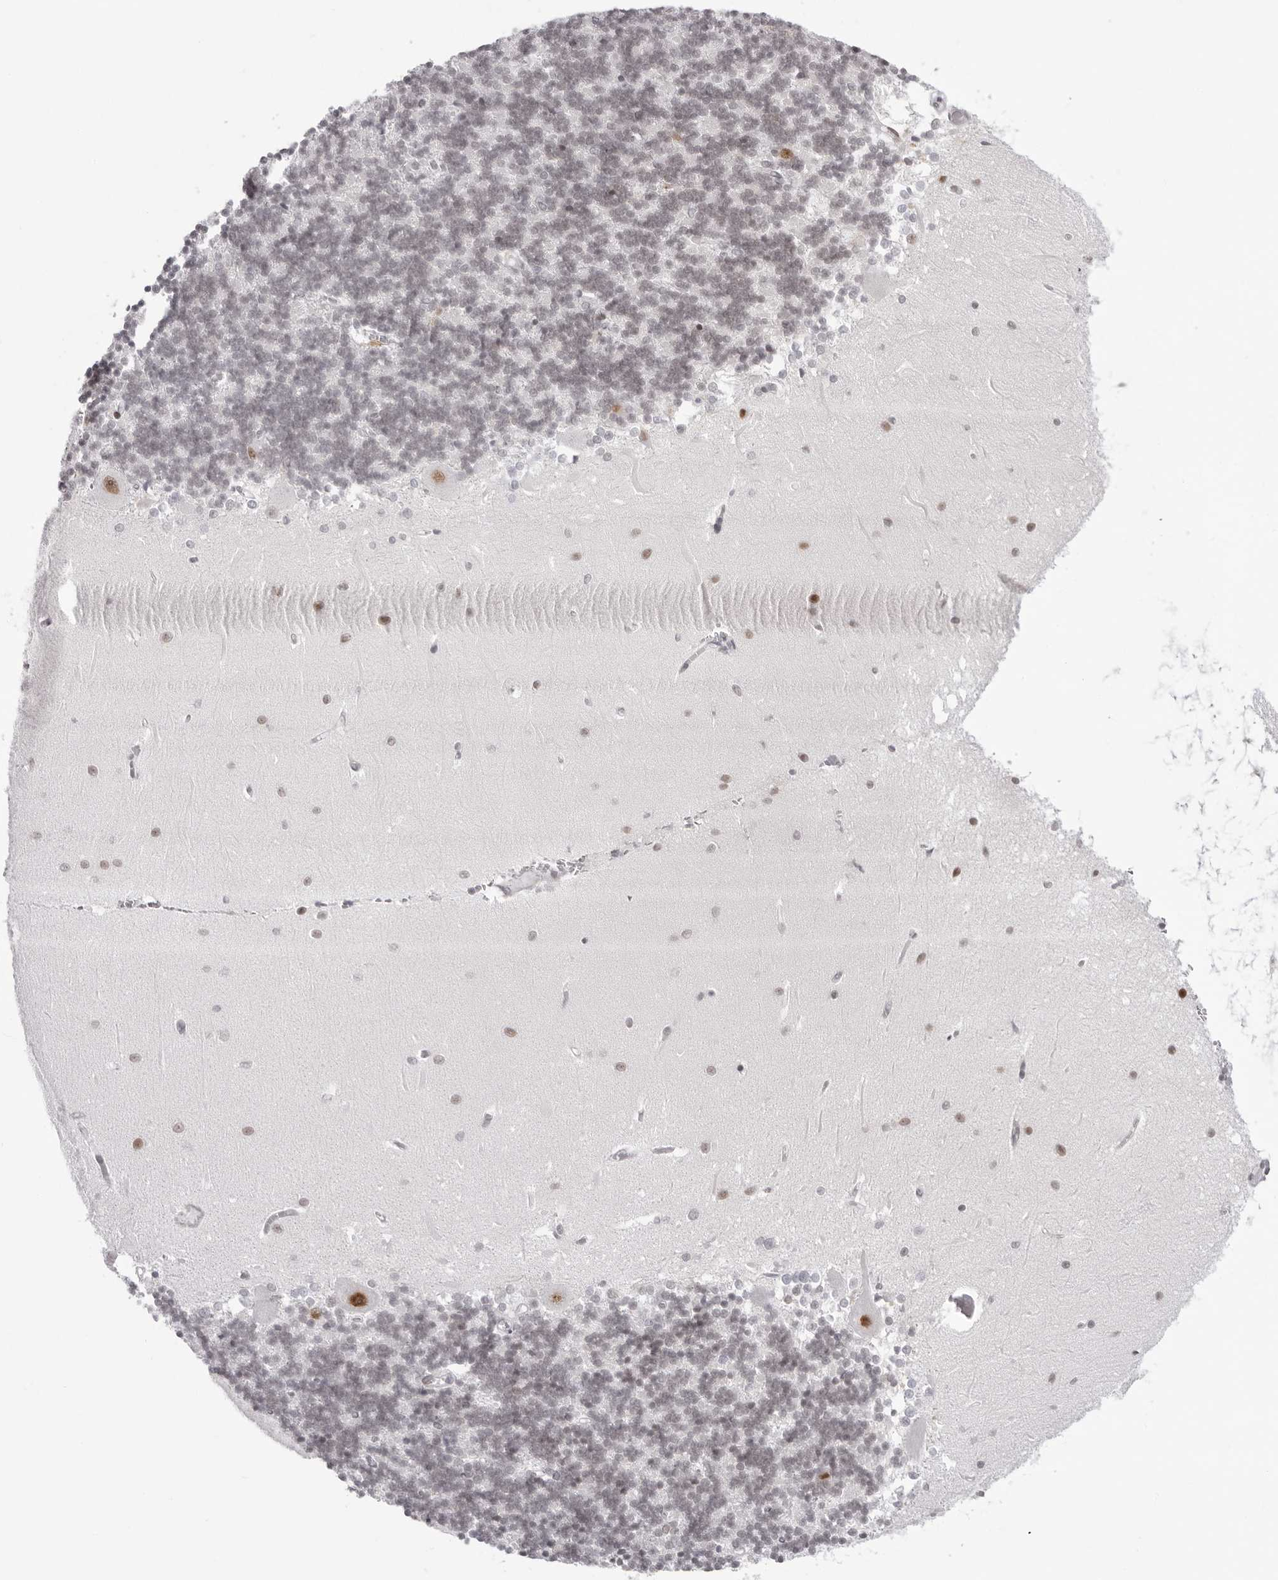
{"staining": {"intensity": "weak", "quantity": "<25%", "location": "nuclear"}, "tissue": "cerebellum", "cell_type": "Cells in granular layer", "image_type": "normal", "snomed": [{"axis": "morphology", "description": "Normal tissue, NOS"}, {"axis": "topography", "description": "Cerebellum"}], "caption": "Cells in granular layer are negative for protein expression in benign human cerebellum. (Brightfield microscopy of DAB (3,3'-diaminobenzidine) immunohistochemistry at high magnification).", "gene": "NTPCR", "patient": {"sex": "male", "age": 37}}